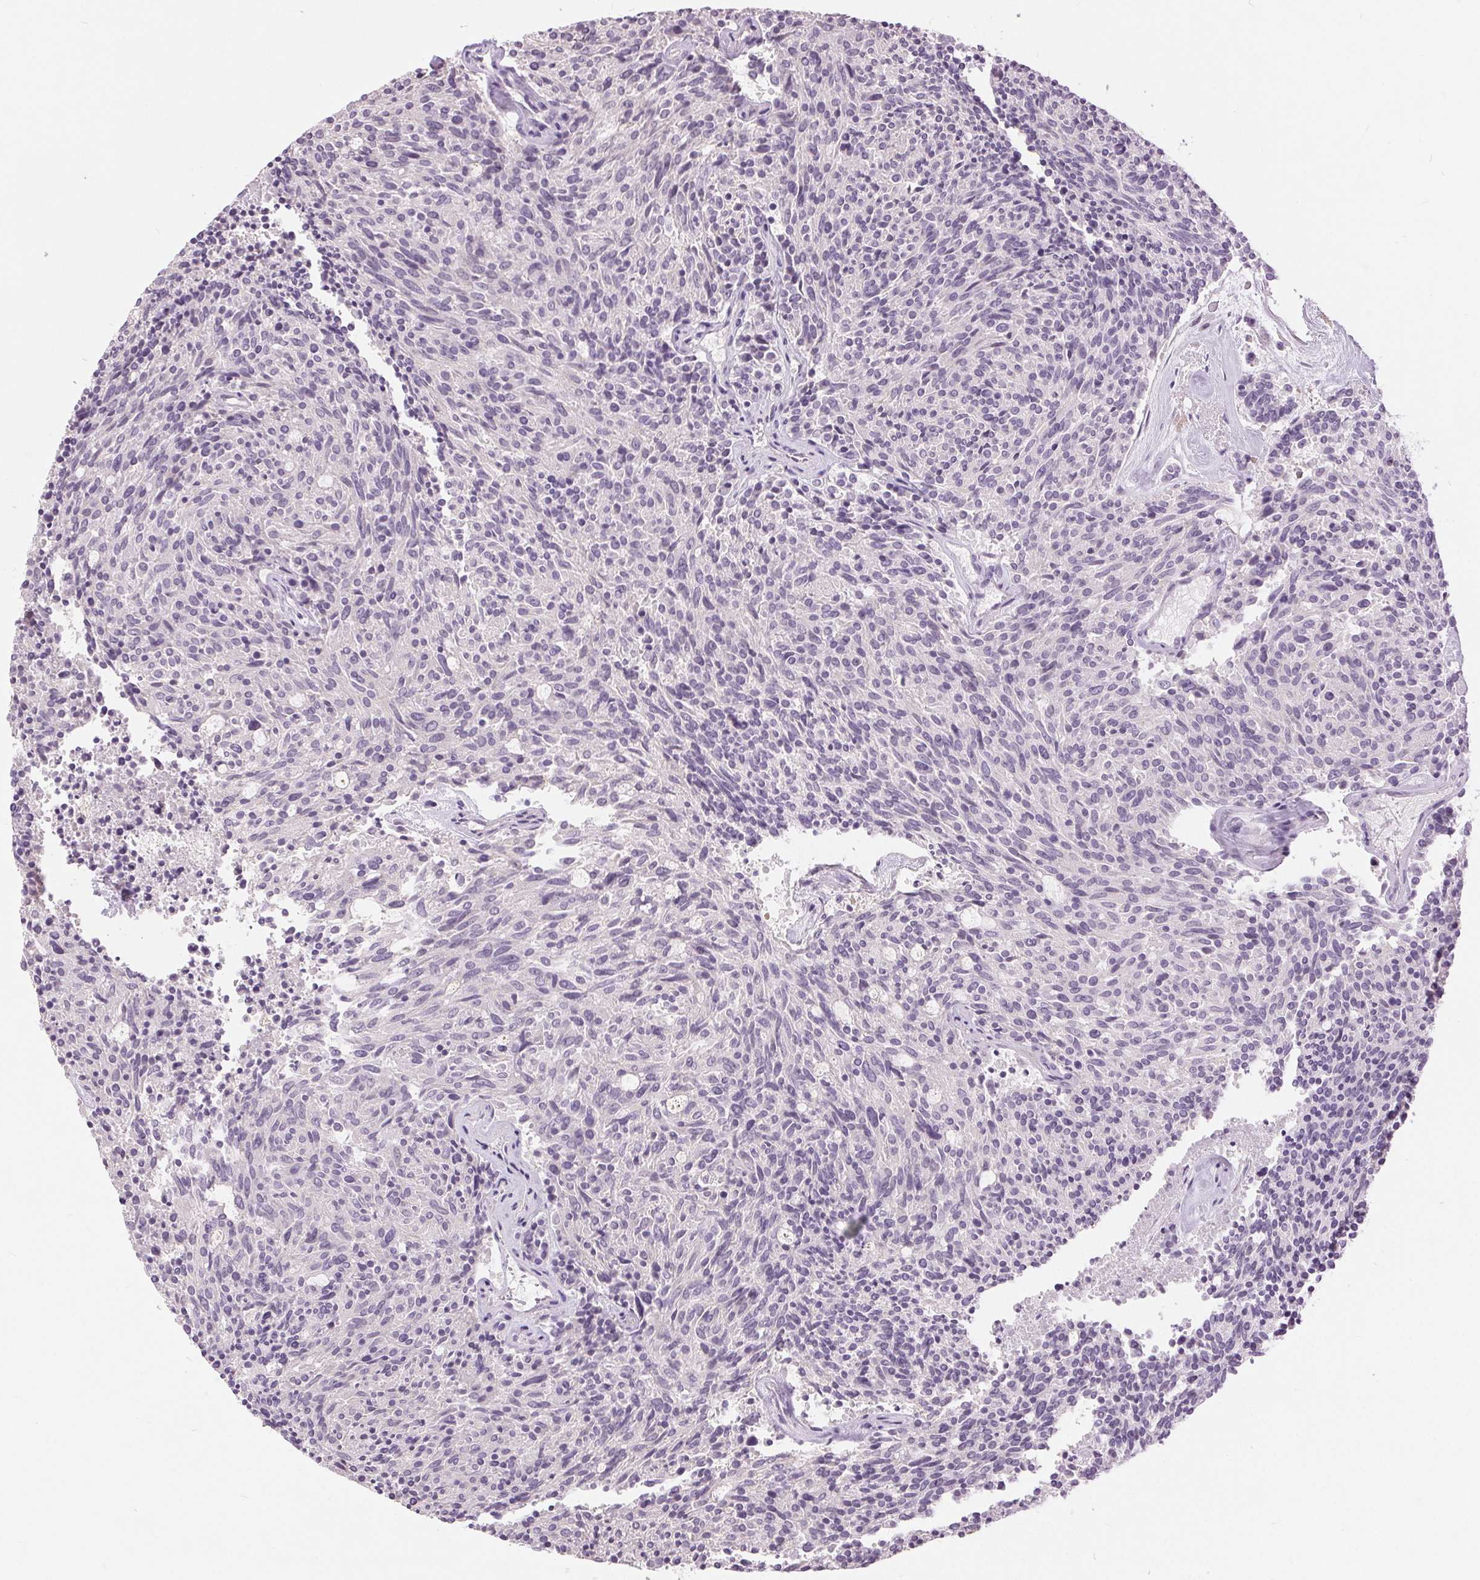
{"staining": {"intensity": "negative", "quantity": "none", "location": "none"}, "tissue": "carcinoid", "cell_type": "Tumor cells", "image_type": "cancer", "snomed": [{"axis": "morphology", "description": "Carcinoid, malignant, NOS"}, {"axis": "topography", "description": "Pancreas"}], "caption": "Tumor cells show no significant protein staining in malignant carcinoid.", "gene": "DSG3", "patient": {"sex": "female", "age": 54}}